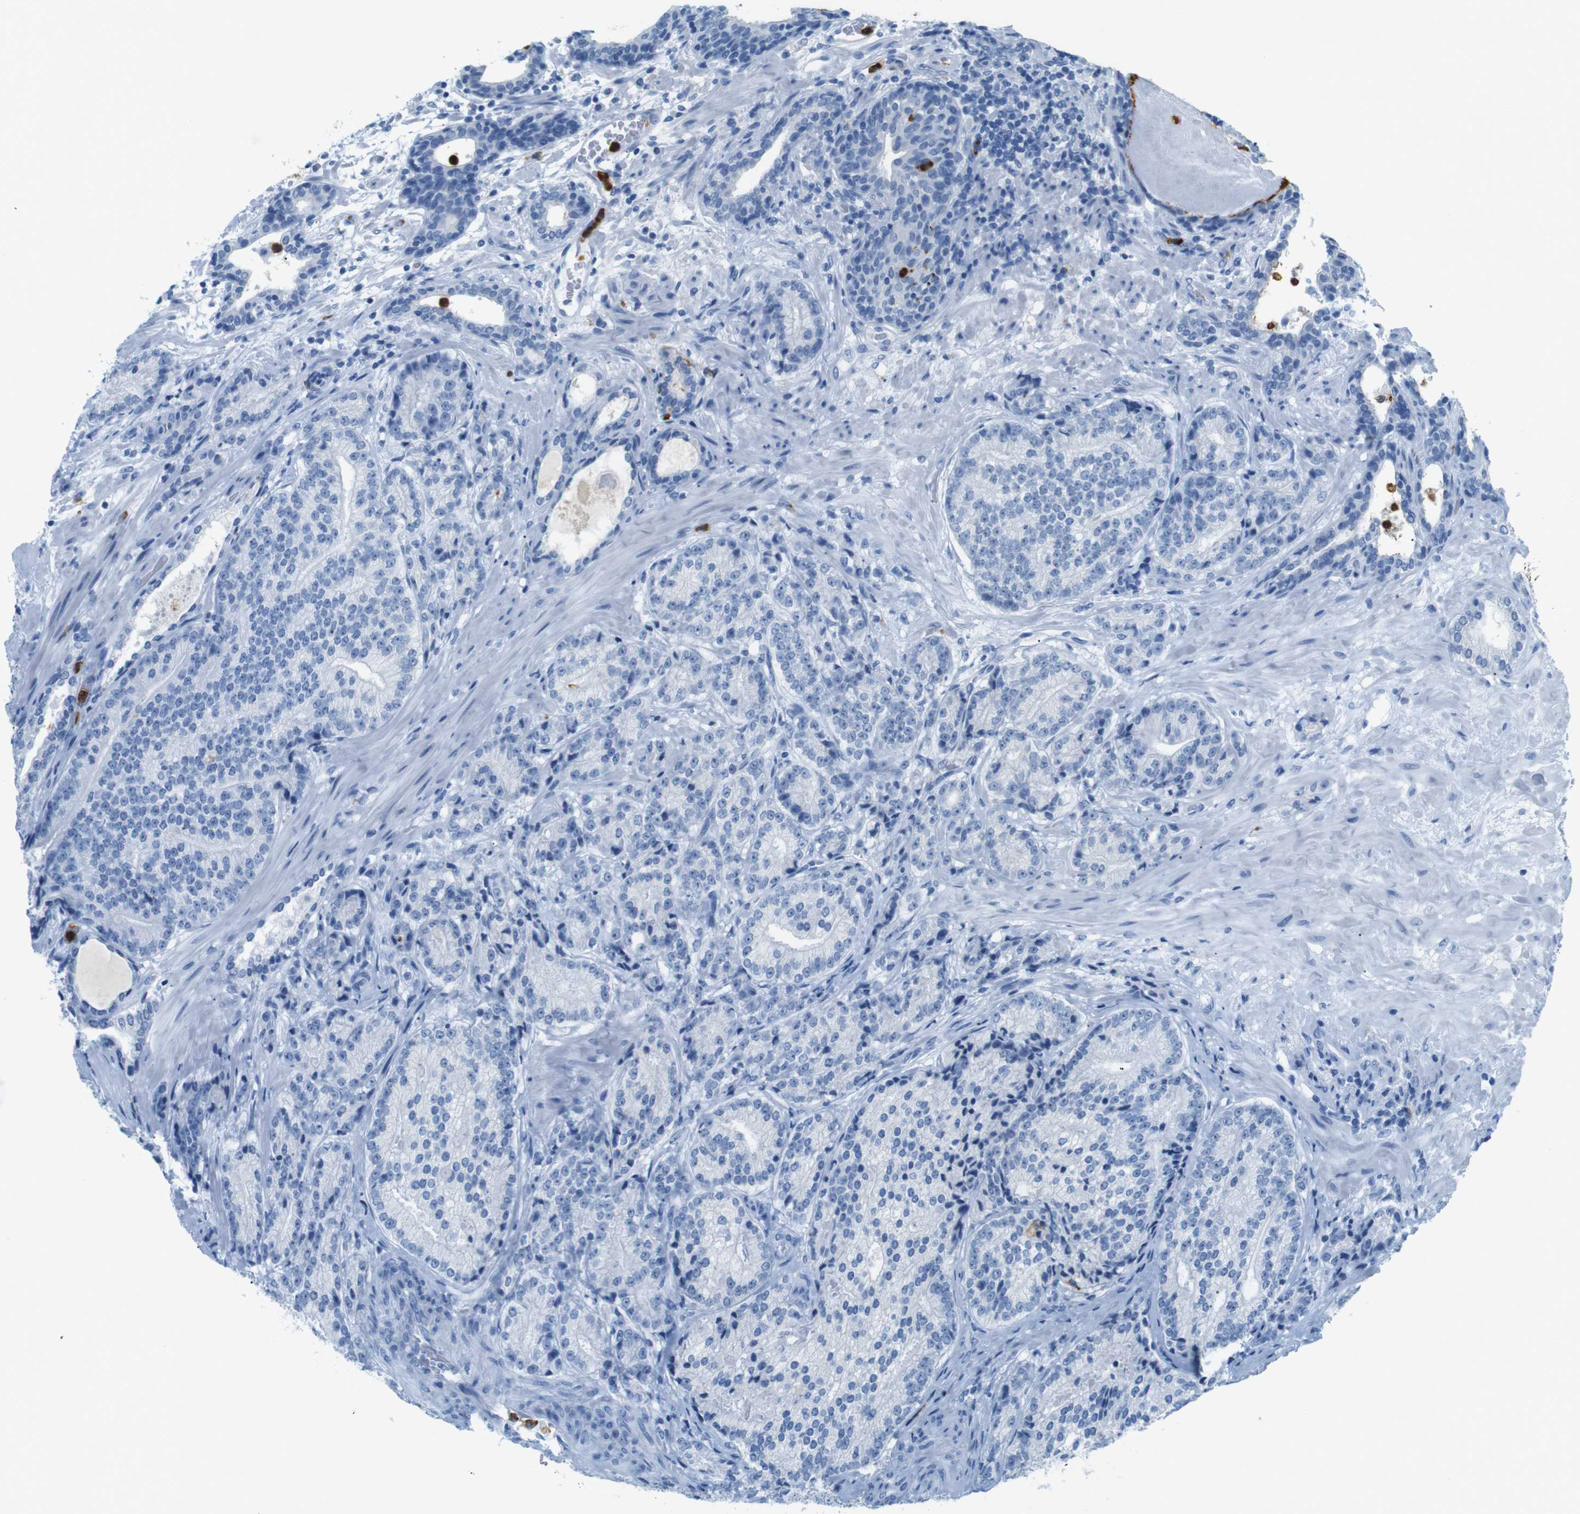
{"staining": {"intensity": "negative", "quantity": "none", "location": "none"}, "tissue": "prostate cancer", "cell_type": "Tumor cells", "image_type": "cancer", "snomed": [{"axis": "morphology", "description": "Adenocarcinoma, High grade"}, {"axis": "topography", "description": "Prostate"}], "caption": "This is an immunohistochemistry (IHC) image of high-grade adenocarcinoma (prostate). There is no expression in tumor cells.", "gene": "MCEMP1", "patient": {"sex": "male", "age": 61}}